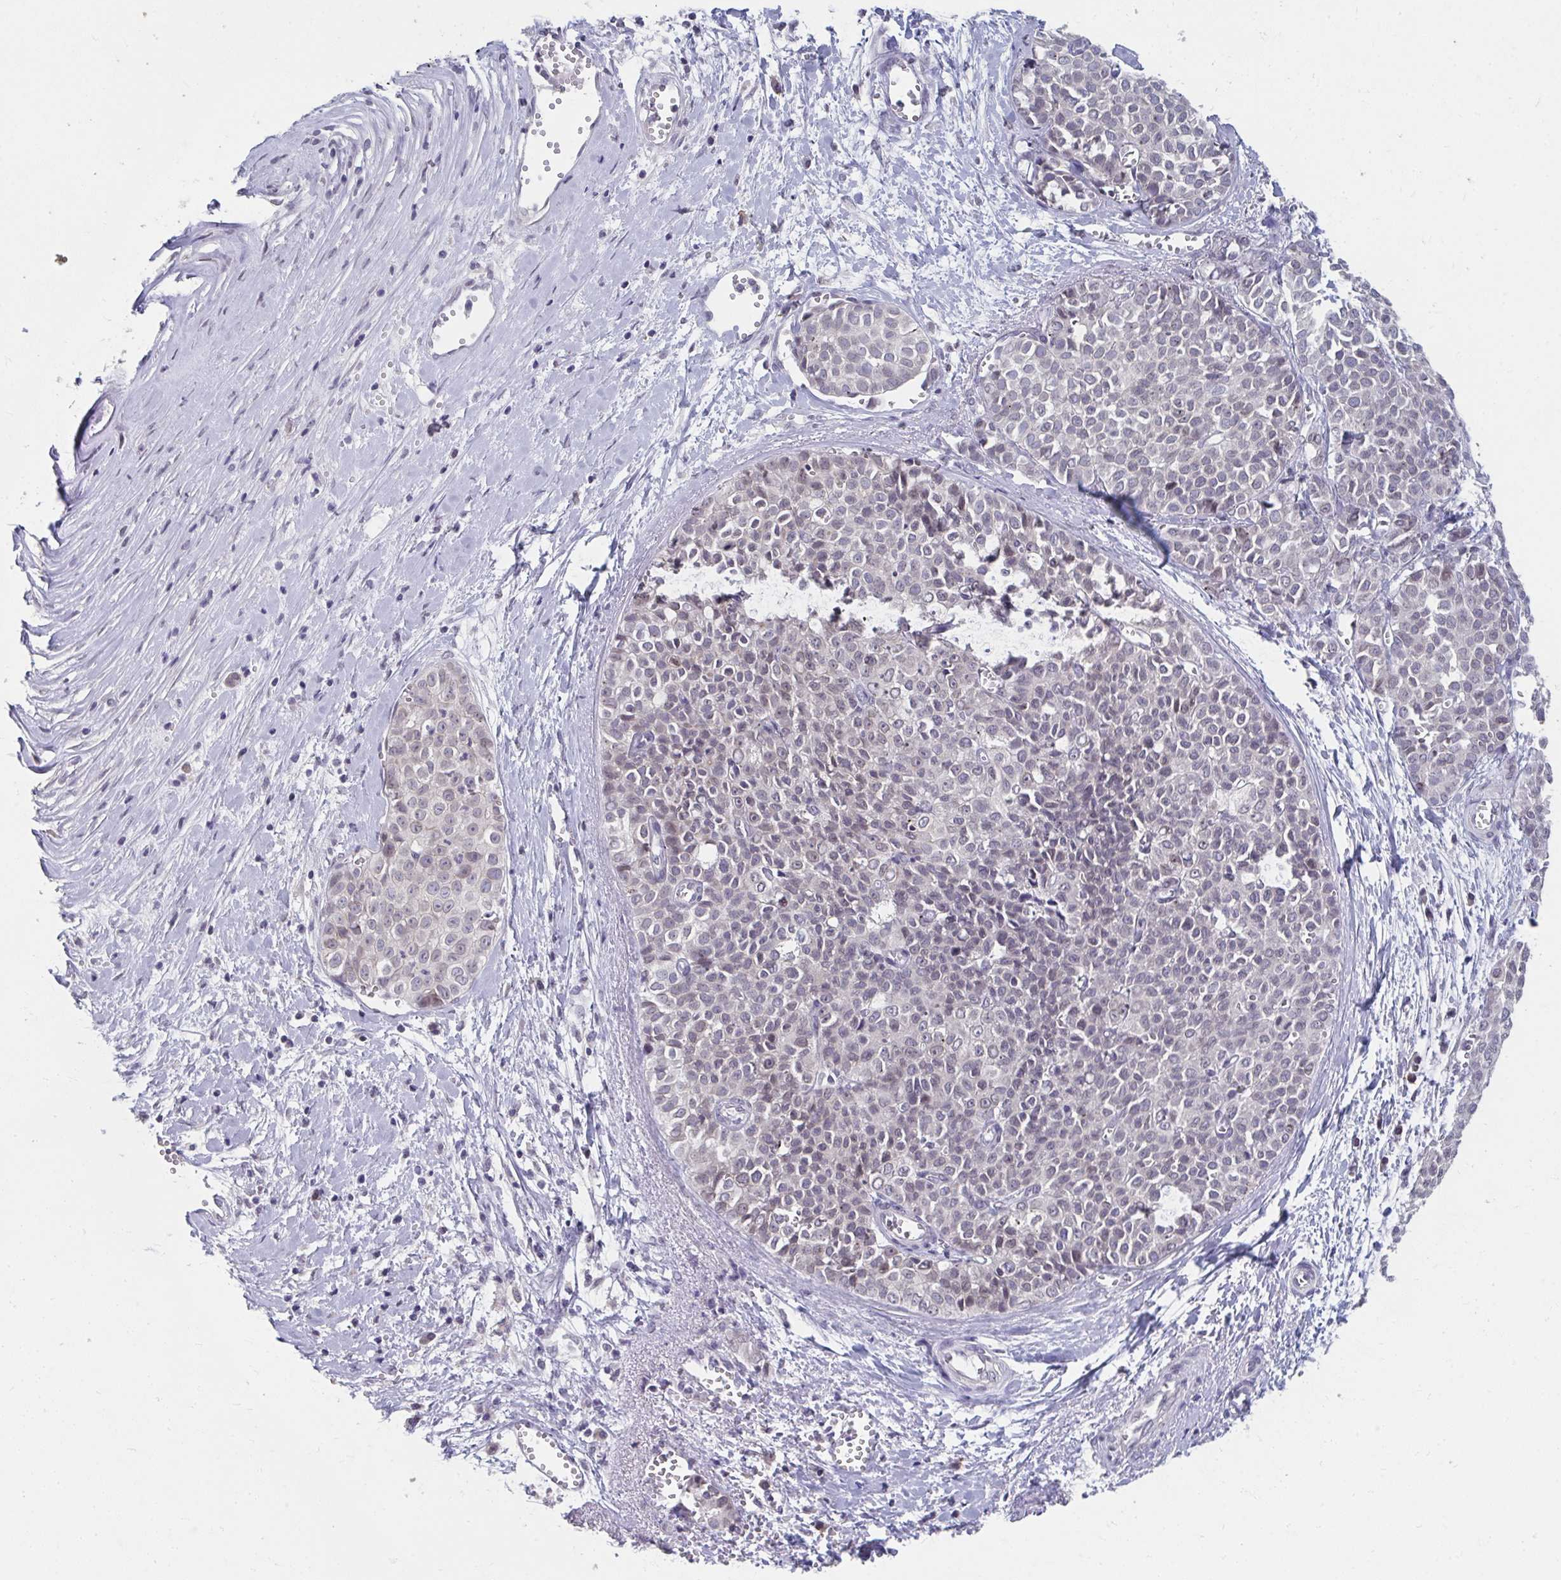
{"staining": {"intensity": "weak", "quantity": "<25%", "location": "nuclear"}, "tissue": "liver cancer", "cell_type": "Tumor cells", "image_type": "cancer", "snomed": [{"axis": "morphology", "description": "Cholangiocarcinoma"}, {"axis": "topography", "description": "Liver"}], "caption": "Tumor cells are negative for brown protein staining in cholangiocarcinoma (liver).", "gene": "NUP133", "patient": {"sex": "female", "age": 77}}